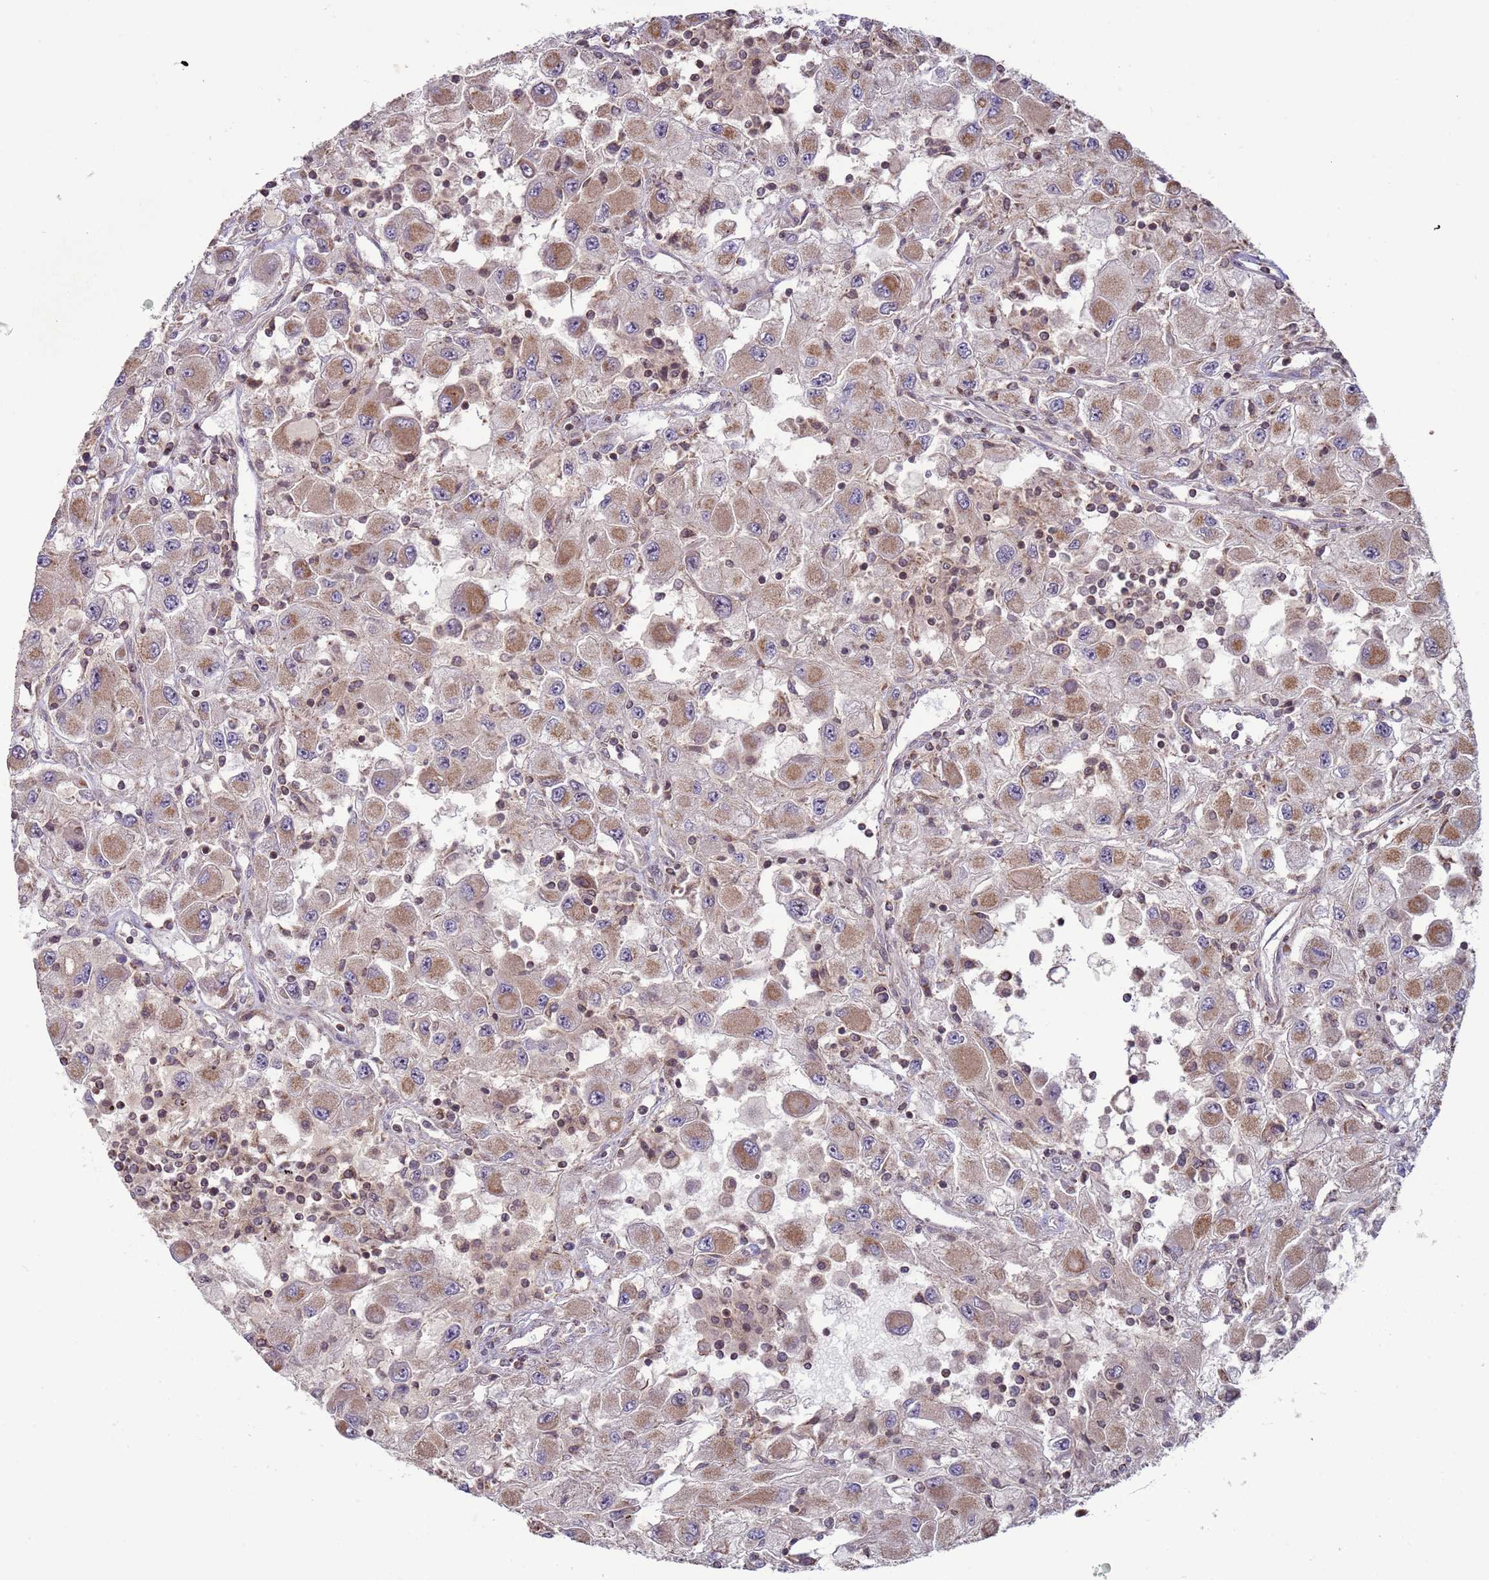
{"staining": {"intensity": "moderate", "quantity": "25%-75%", "location": "cytoplasmic/membranous"}, "tissue": "renal cancer", "cell_type": "Tumor cells", "image_type": "cancer", "snomed": [{"axis": "morphology", "description": "Adenocarcinoma, NOS"}, {"axis": "topography", "description": "Kidney"}], "caption": "Protein expression analysis of adenocarcinoma (renal) exhibits moderate cytoplasmic/membranous positivity in about 25%-75% of tumor cells.", "gene": "RCOR2", "patient": {"sex": "female", "age": 67}}